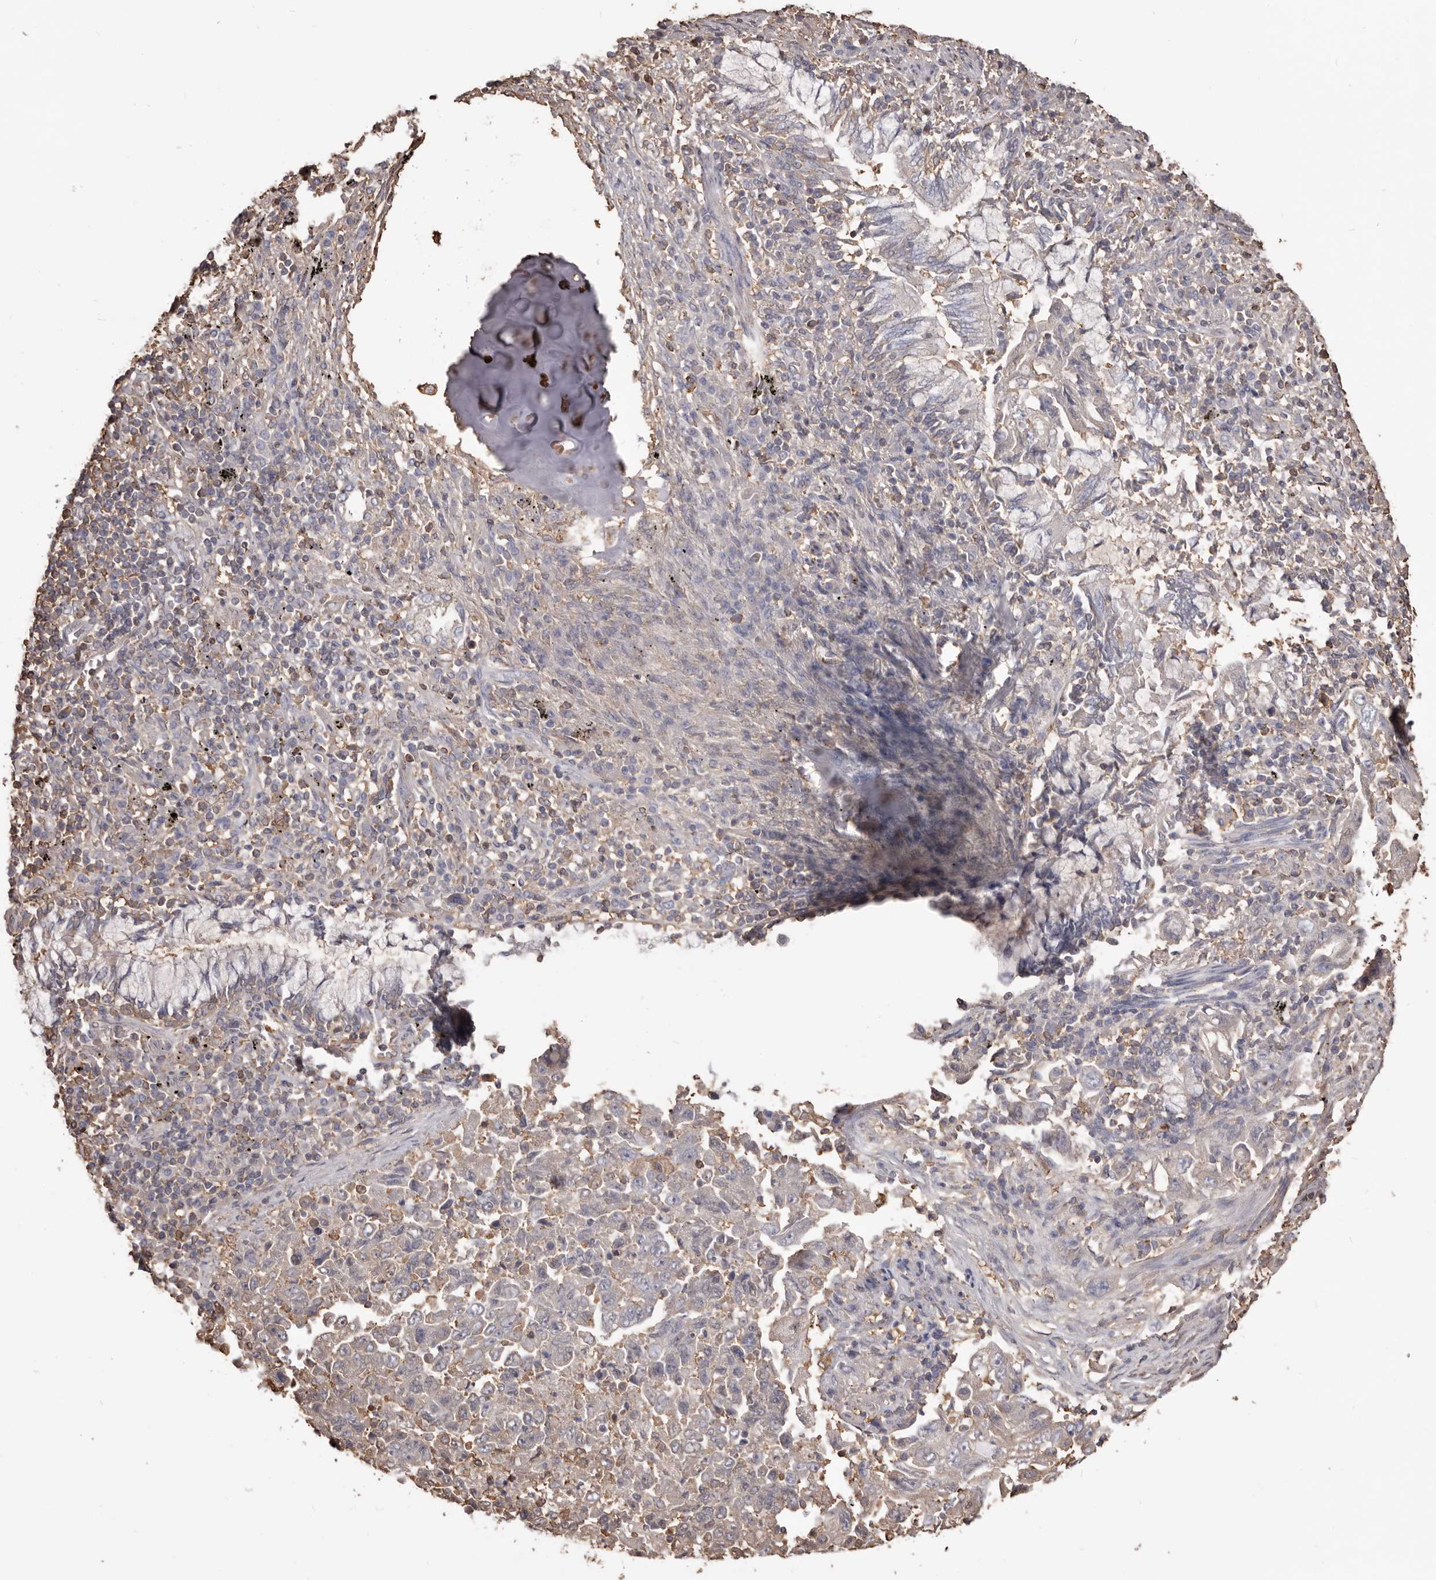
{"staining": {"intensity": "negative", "quantity": "none", "location": "none"}, "tissue": "lung cancer", "cell_type": "Tumor cells", "image_type": "cancer", "snomed": [{"axis": "morphology", "description": "Adenocarcinoma, NOS"}, {"axis": "topography", "description": "Lung"}], "caption": "Immunohistochemistry (IHC) of human adenocarcinoma (lung) demonstrates no positivity in tumor cells. (Stains: DAB (3,3'-diaminobenzidine) immunohistochemistry (IHC) with hematoxylin counter stain, Microscopy: brightfield microscopy at high magnification).", "gene": "PKM", "patient": {"sex": "female", "age": 51}}